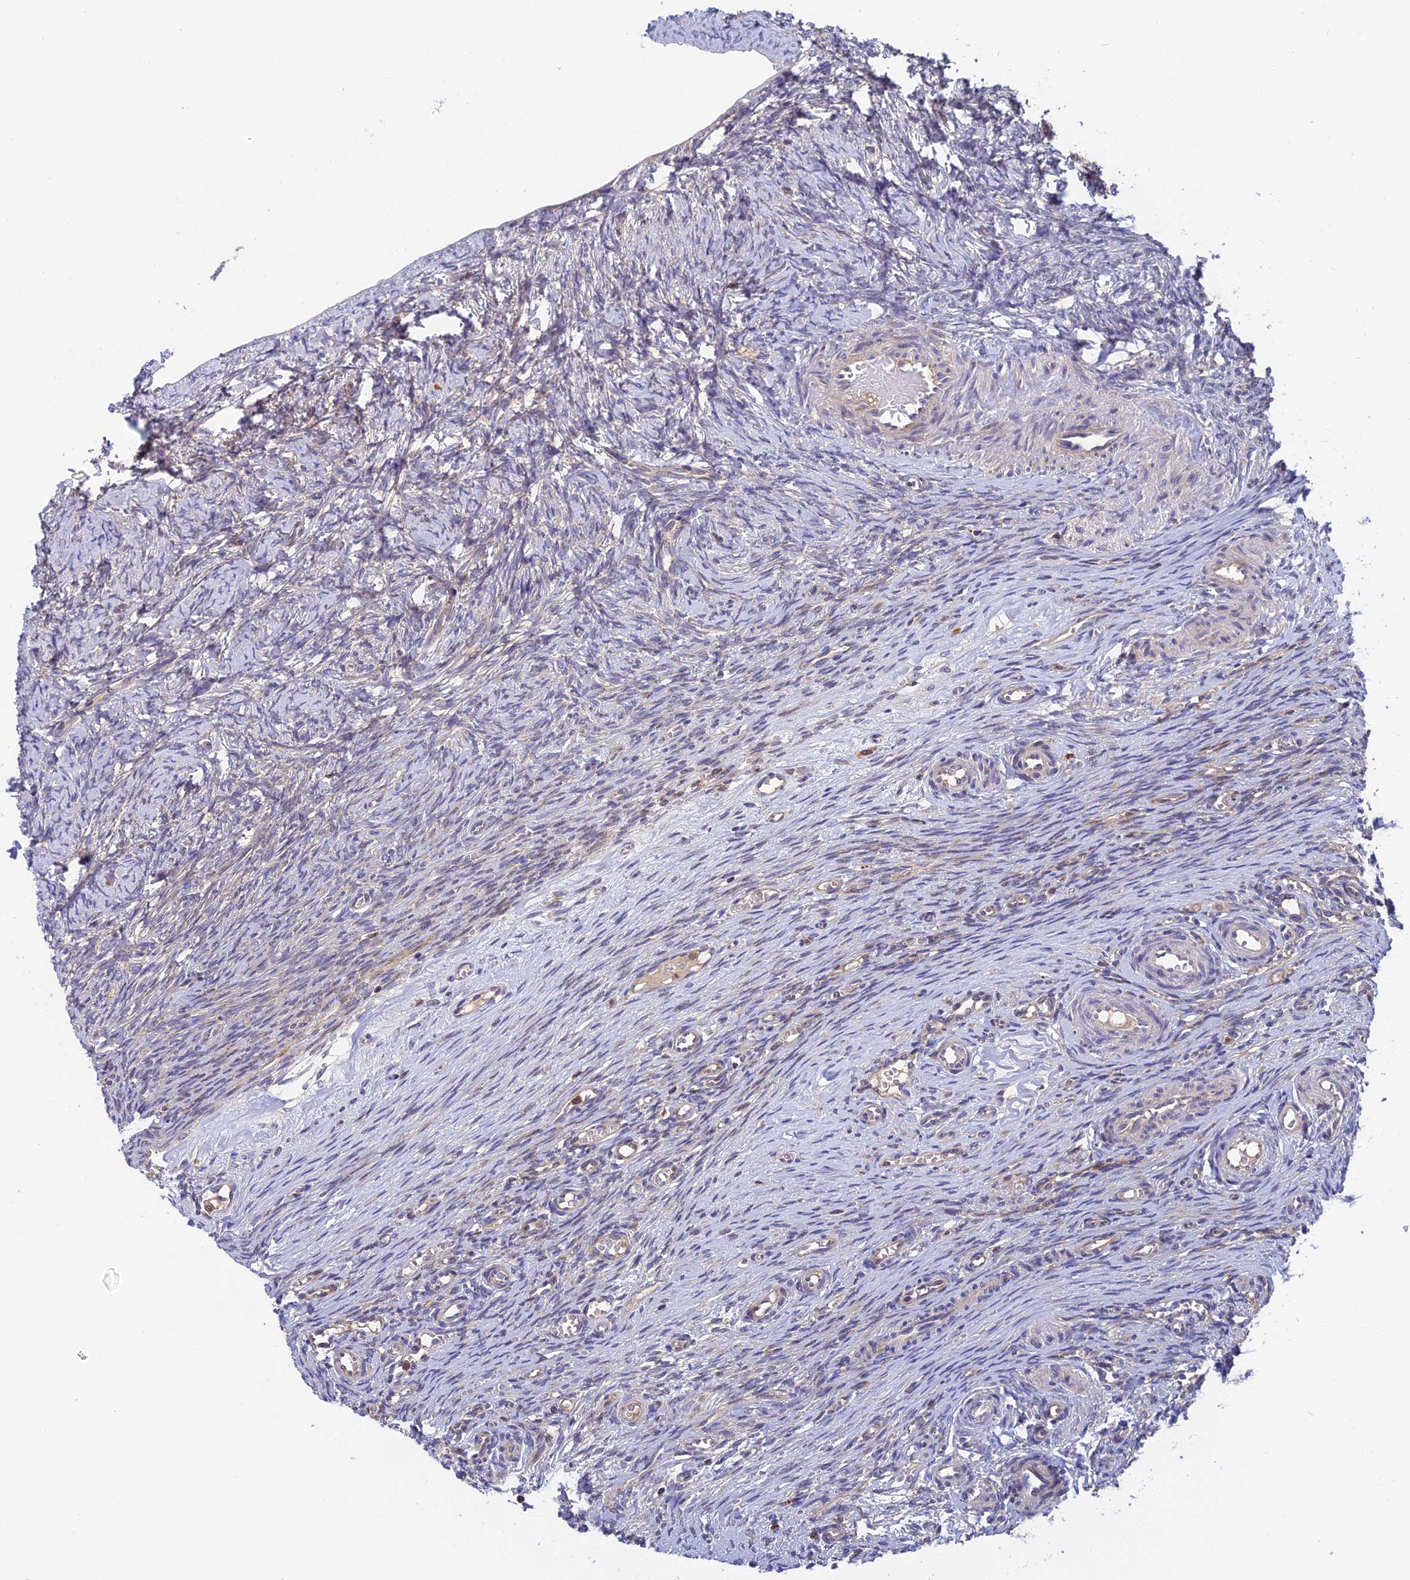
{"staining": {"intensity": "negative", "quantity": "none", "location": "none"}, "tissue": "ovary", "cell_type": "Ovarian stroma cells", "image_type": "normal", "snomed": [{"axis": "morphology", "description": "Adenocarcinoma, NOS"}, {"axis": "topography", "description": "Endometrium"}], "caption": "This is an immunohistochemistry (IHC) micrograph of unremarkable human ovary. There is no staining in ovarian stroma cells.", "gene": "IPO5", "patient": {"sex": "female", "age": 32}}